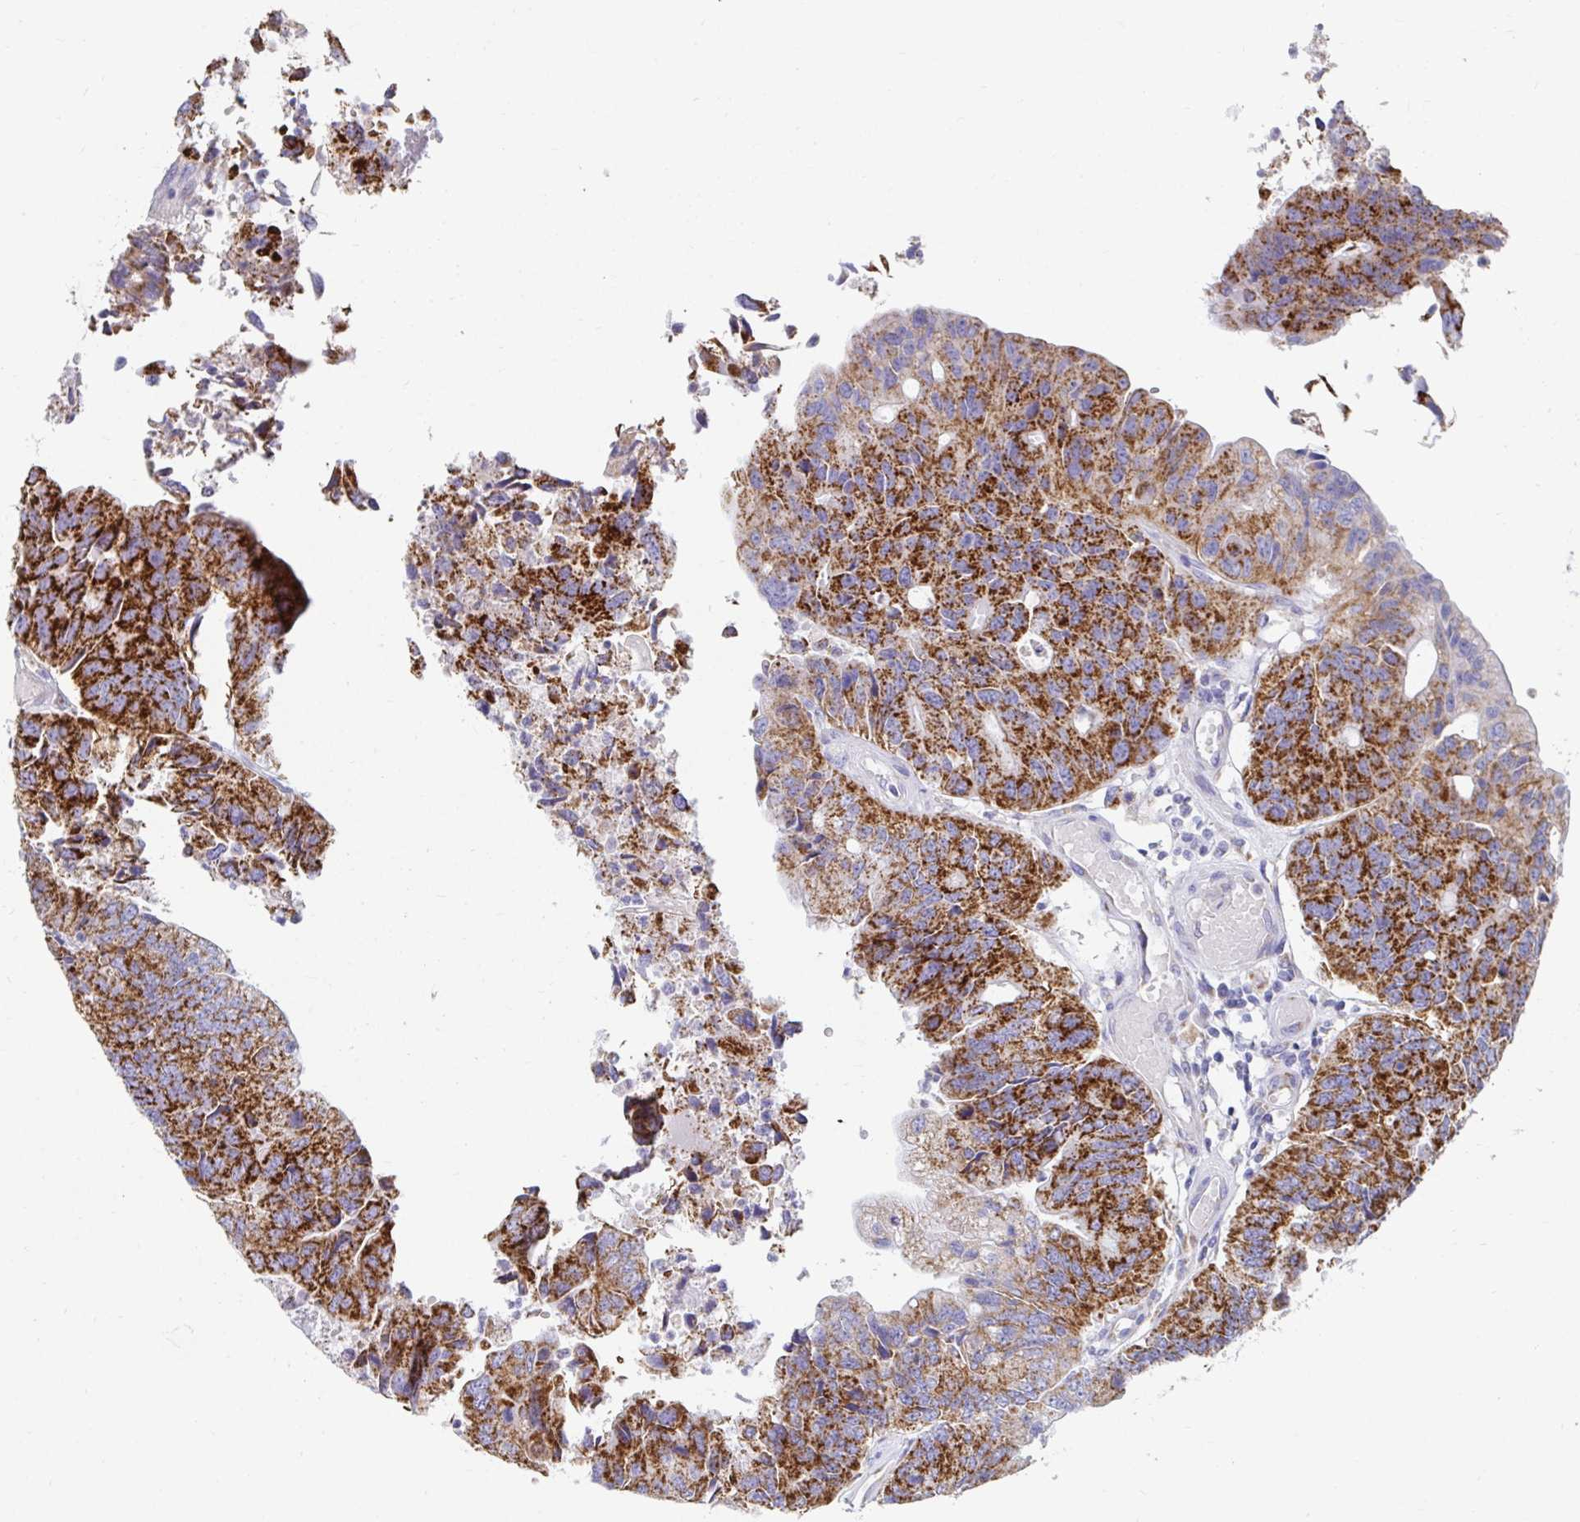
{"staining": {"intensity": "strong", "quantity": ">75%", "location": "cytoplasmic/membranous"}, "tissue": "colorectal cancer", "cell_type": "Tumor cells", "image_type": "cancer", "snomed": [{"axis": "morphology", "description": "Adenocarcinoma, NOS"}, {"axis": "topography", "description": "Colon"}], "caption": "The micrograph shows a brown stain indicating the presence of a protein in the cytoplasmic/membranous of tumor cells in adenocarcinoma (colorectal). The protein of interest is stained brown, and the nuclei are stained in blue (DAB IHC with brightfield microscopy, high magnification).", "gene": "EXOC5", "patient": {"sex": "female", "age": 67}}